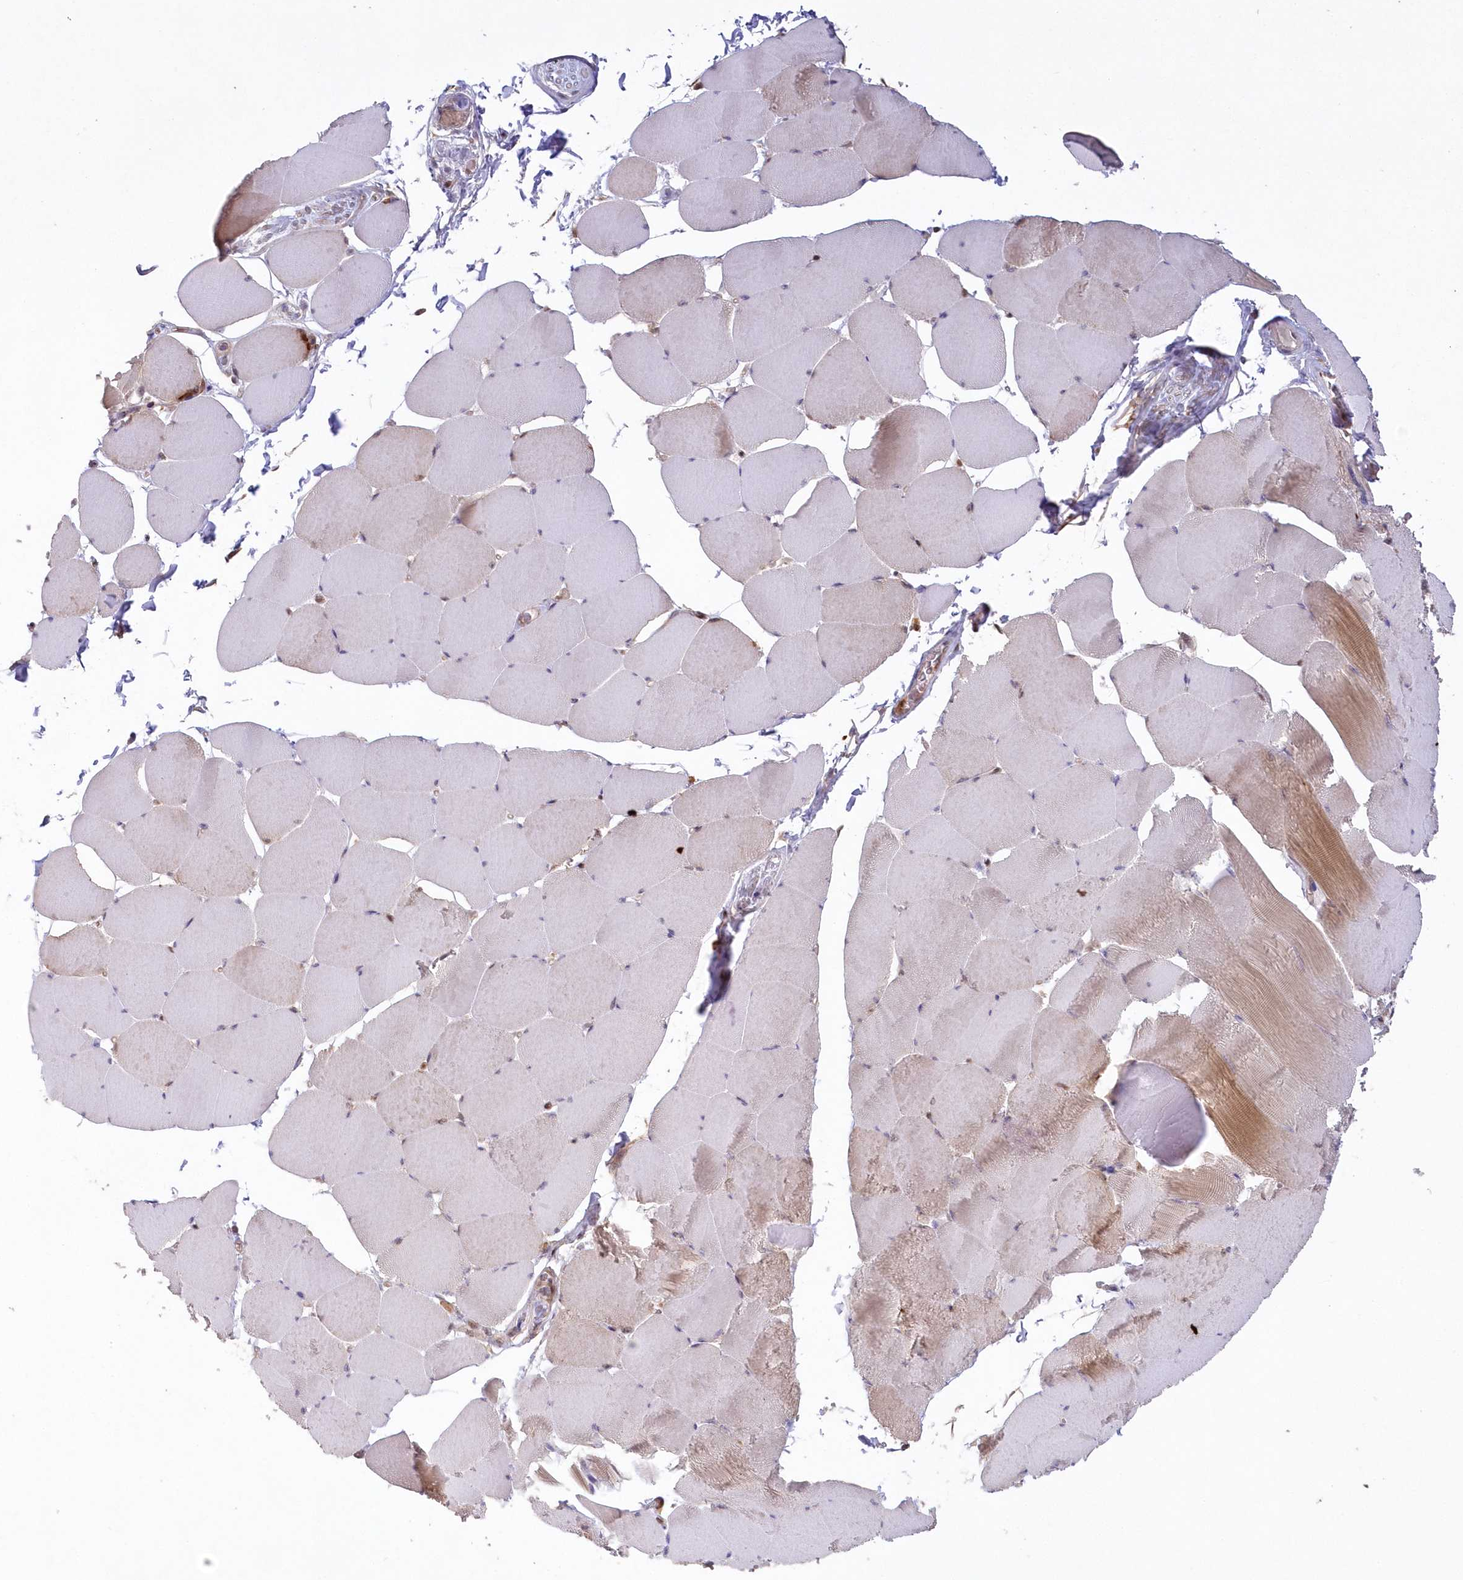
{"staining": {"intensity": "moderate", "quantity": "25%-75%", "location": "cytoplasmic/membranous,nuclear"}, "tissue": "skeletal muscle", "cell_type": "Myocytes", "image_type": "normal", "snomed": [{"axis": "morphology", "description": "Normal tissue, NOS"}, {"axis": "topography", "description": "Skeletal muscle"}], "caption": "Skeletal muscle stained with IHC demonstrates moderate cytoplasmic/membranous,nuclear positivity in approximately 25%-75% of myocytes. Nuclei are stained in blue.", "gene": "GBE1", "patient": {"sex": "male", "age": 62}}